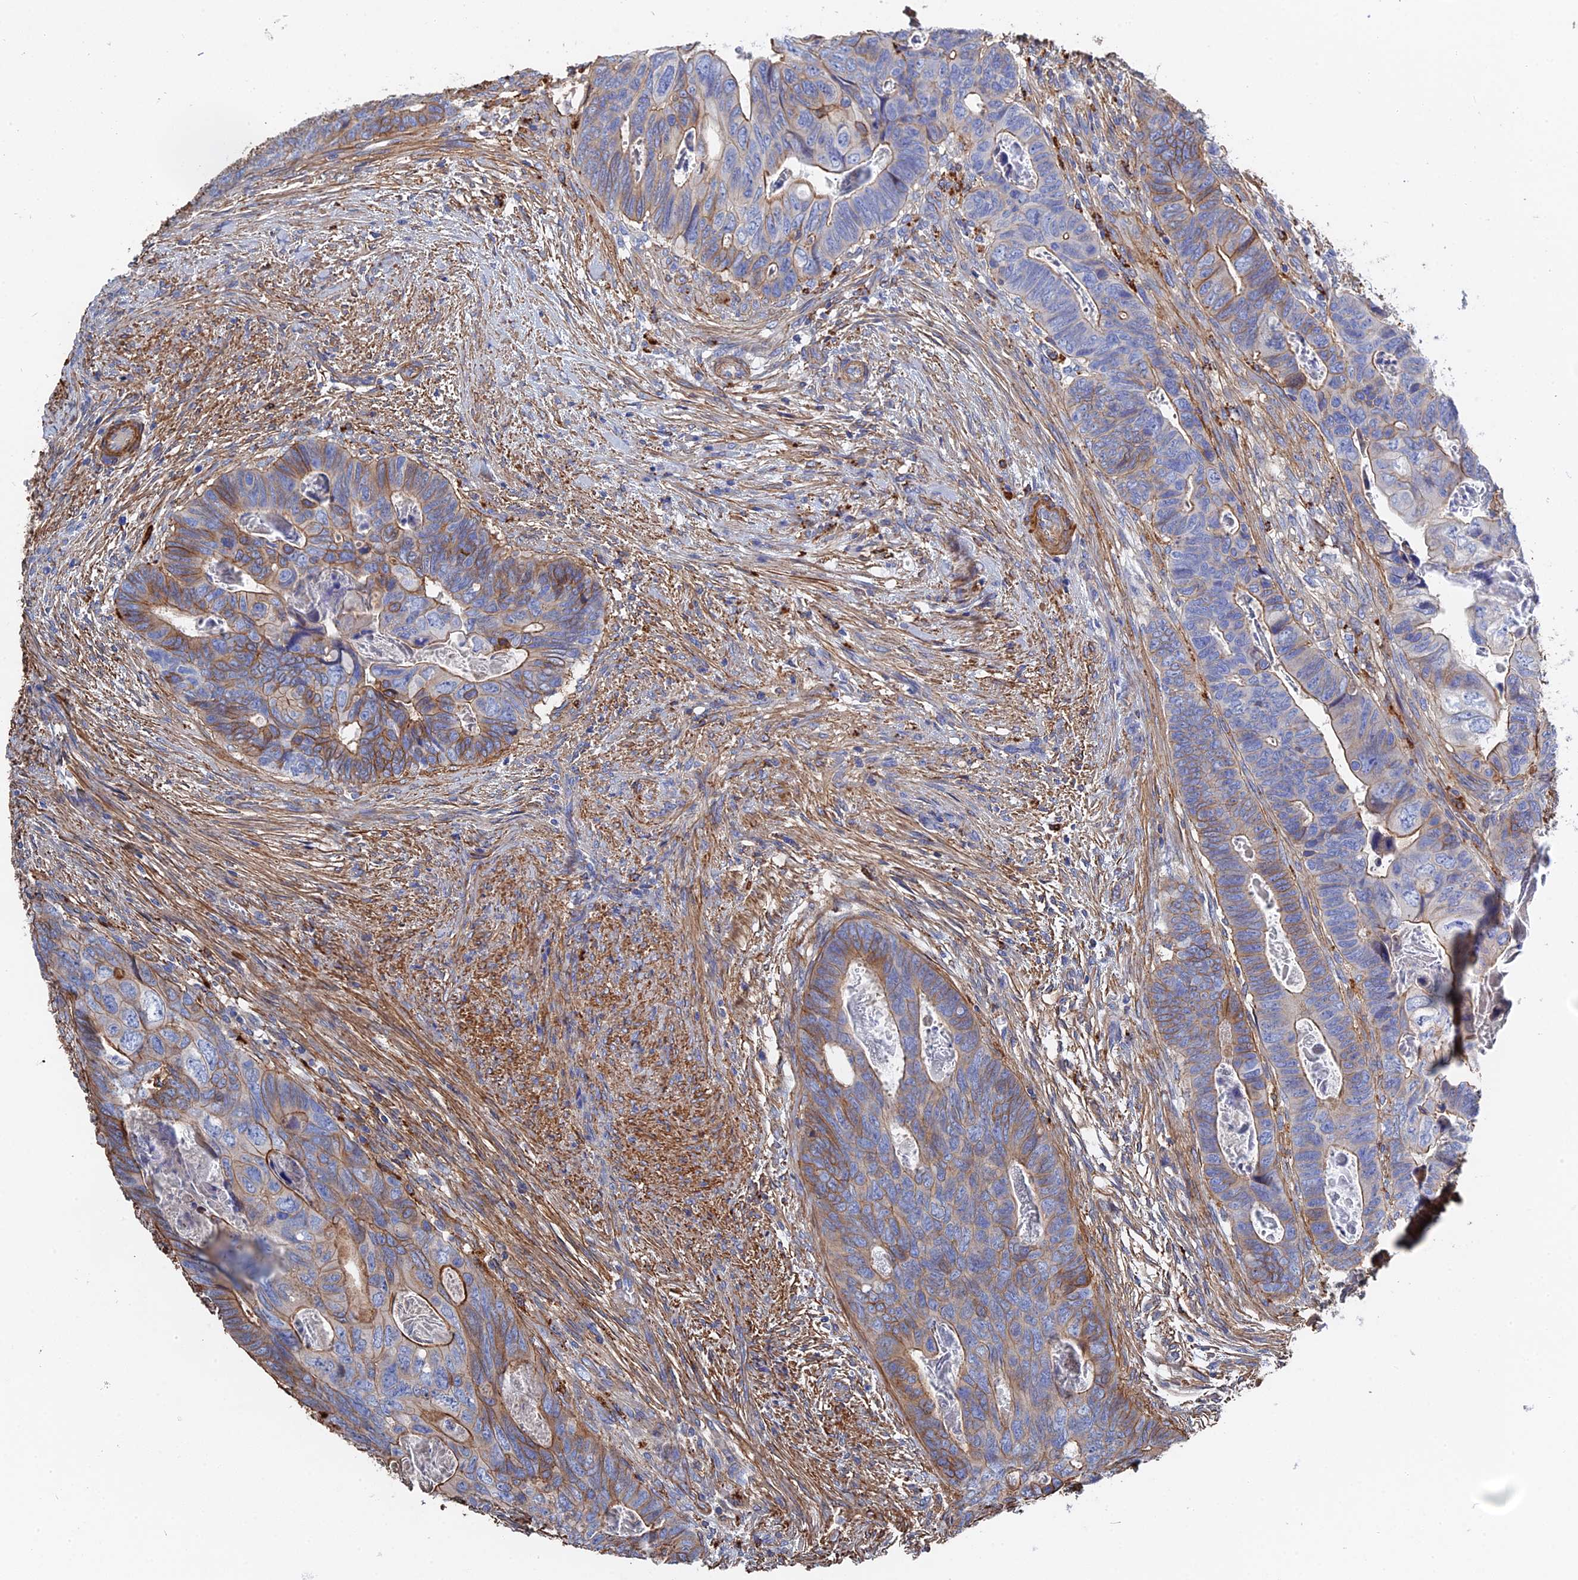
{"staining": {"intensity": "moderate", "quantity": "25%-75%", "location": "cytoplasmic/membranous"}, "tissue": "colorectal cancer", "cell_type": "Tumor cells", "image_type": "cancer", "snomed": [{"axis": "morphology", "description": "Adenocarcinoma, NOS"}, {"axis": "topography", "description": "Rectum"}], "caption": "The image exhibits staining of colorectal cancer, revealing moderate cytoplasmic/membranous protein staining (brown color) within tumor cells. The protein is stained brown, and the nuclei are stained in blue (DAB IHC with brightfield microscopy, high magnification).", "gene": "STRA6", "patient": {"sex": "female", "age": 78}}